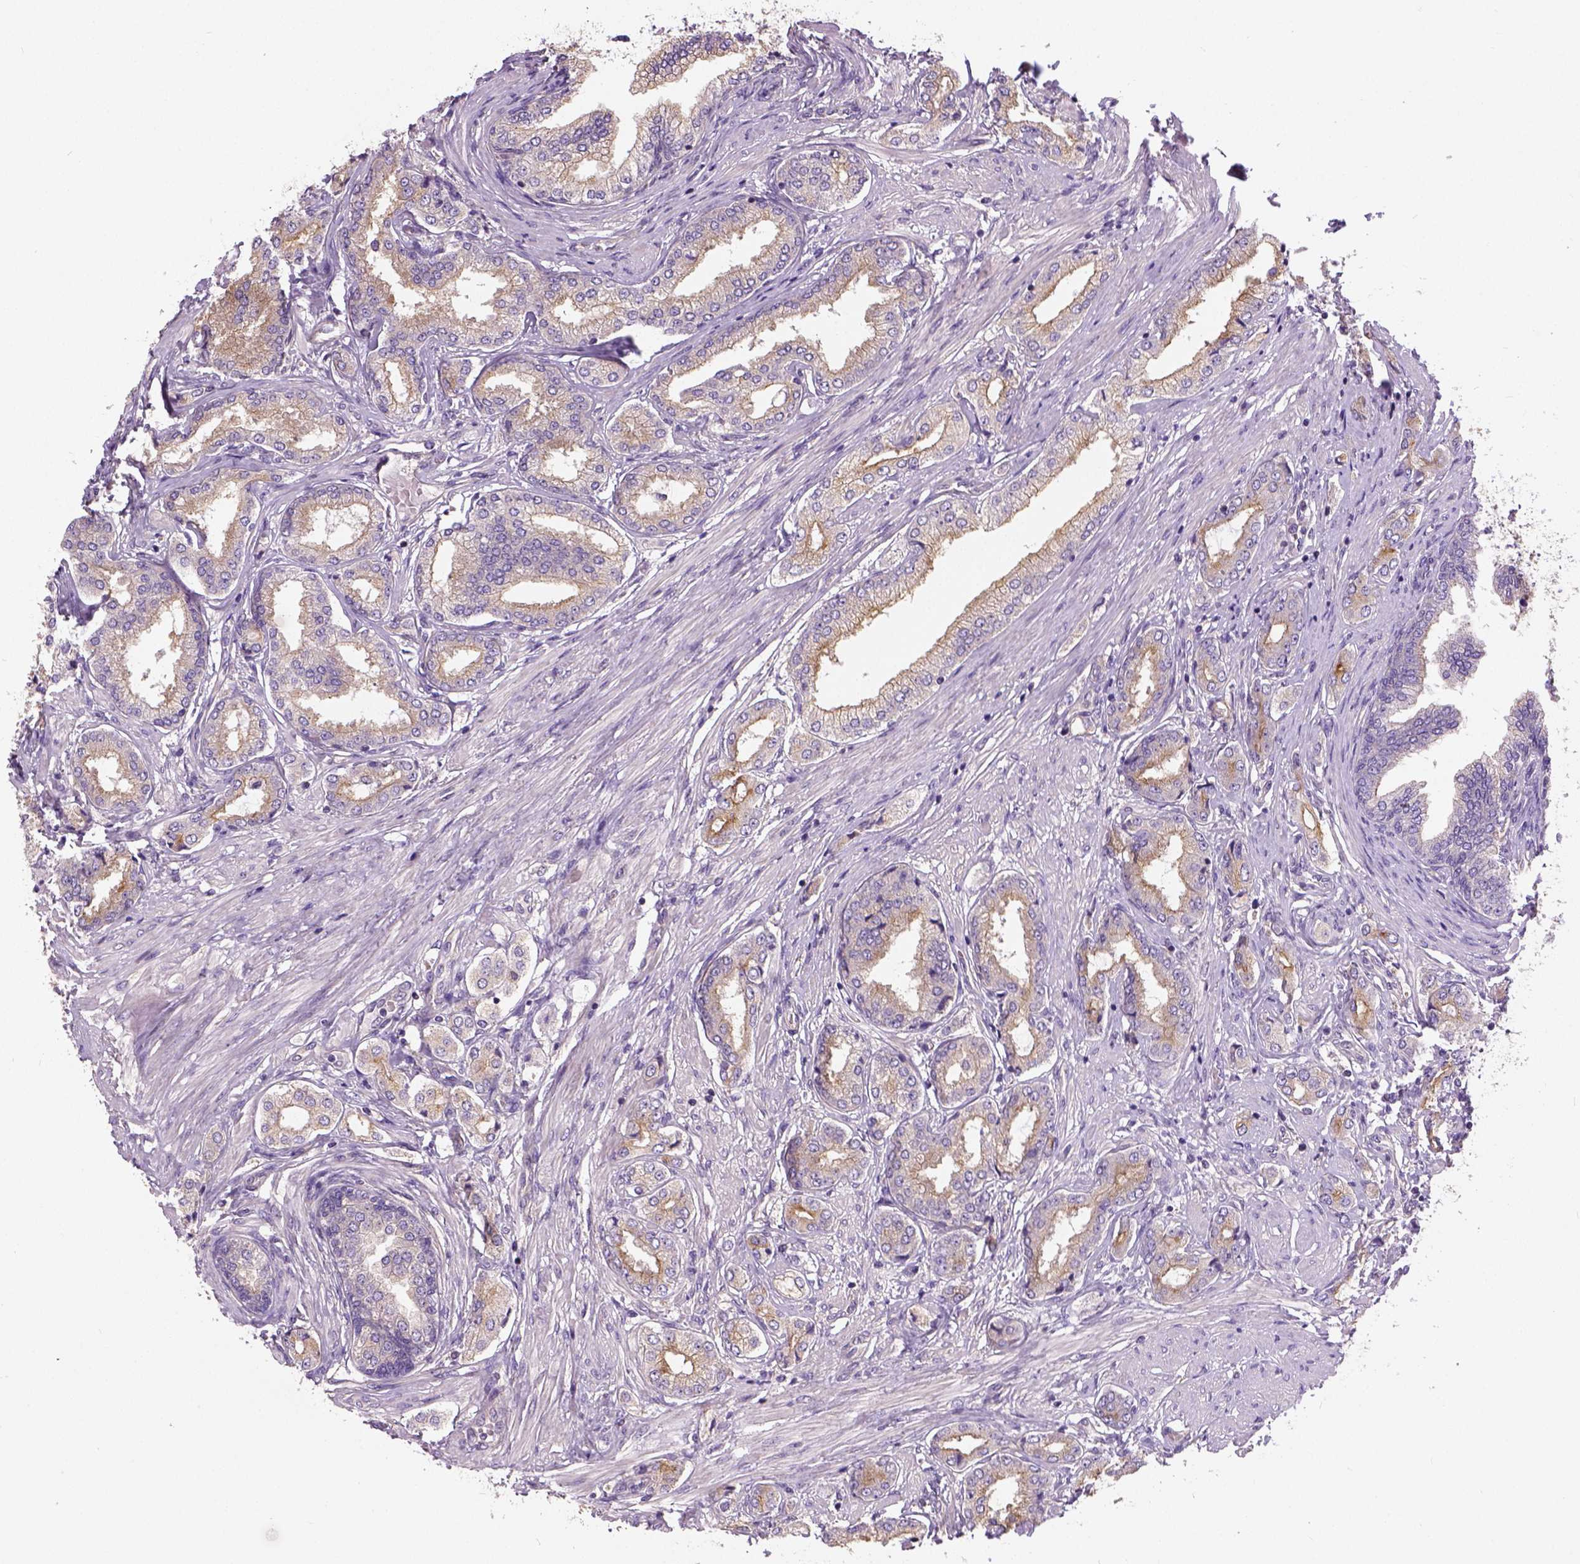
{"staining": {"intensity": "strong", "quantity": "<25%", "location": "cytoplasmic/membranous"}, "tissue": "prostate cancer", "cell_type": "Tumor cells", "image_type": "cancer", "snomed": [{"axis": "morphology", "description": "Adenocarcinoma, NOS"}, {"axis": "topography", "description": "Prostate"}], "caption": "Adenocarcinoma (prostate) stained for a protein (brown) reveals strong cytoplasmic/membranous positive expression in about <25% of tumor cells.", "gene": "CRACR2A", "patient": {"sex": "male", "age": 63}}